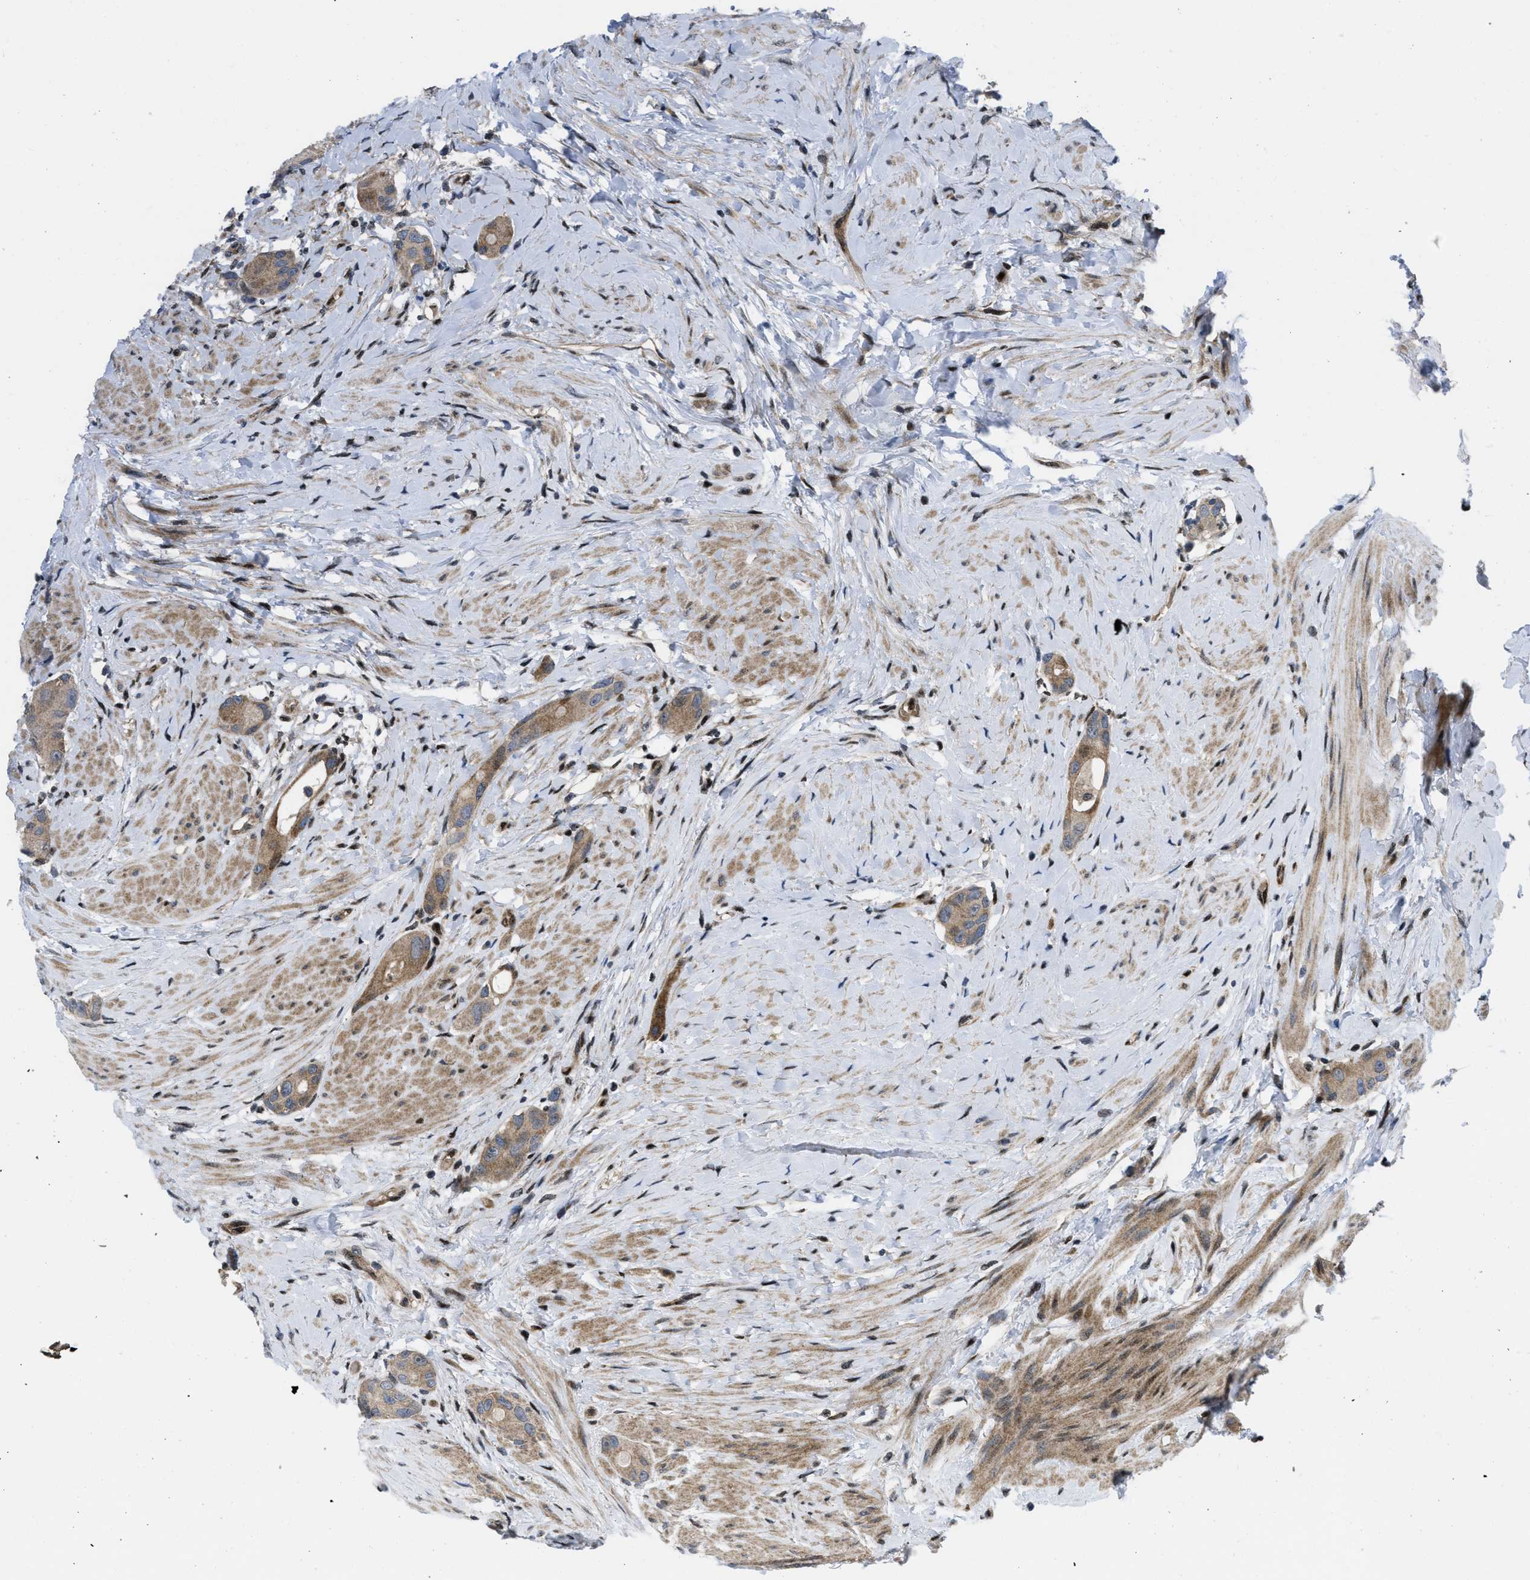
{"staining": {"intensity": "moderate", "quantity": ">75%", "location": "cytoplasmic/membranous"}, "tissue": "colorectal cancer", "cell_type": "Tumor cells", "image_type": "cancer", "snomed": [{"axis": "morphology", "description": "Adenocarcinoma, NOS"}, {"axis": "topography", "description": "Rectum"}], "caption": "Protein expression analysis of human adenocarcinoma (colorectal) reveals moderate cytoplasmic/membranous staining in about >75% of tumor cells. (DAB (3,3'-diaminobenzidine) = brown stain, brightfield microscopy at high magnification).", "gene": "PPP2CB", "patient": {"sex": "male", "age": 51}}